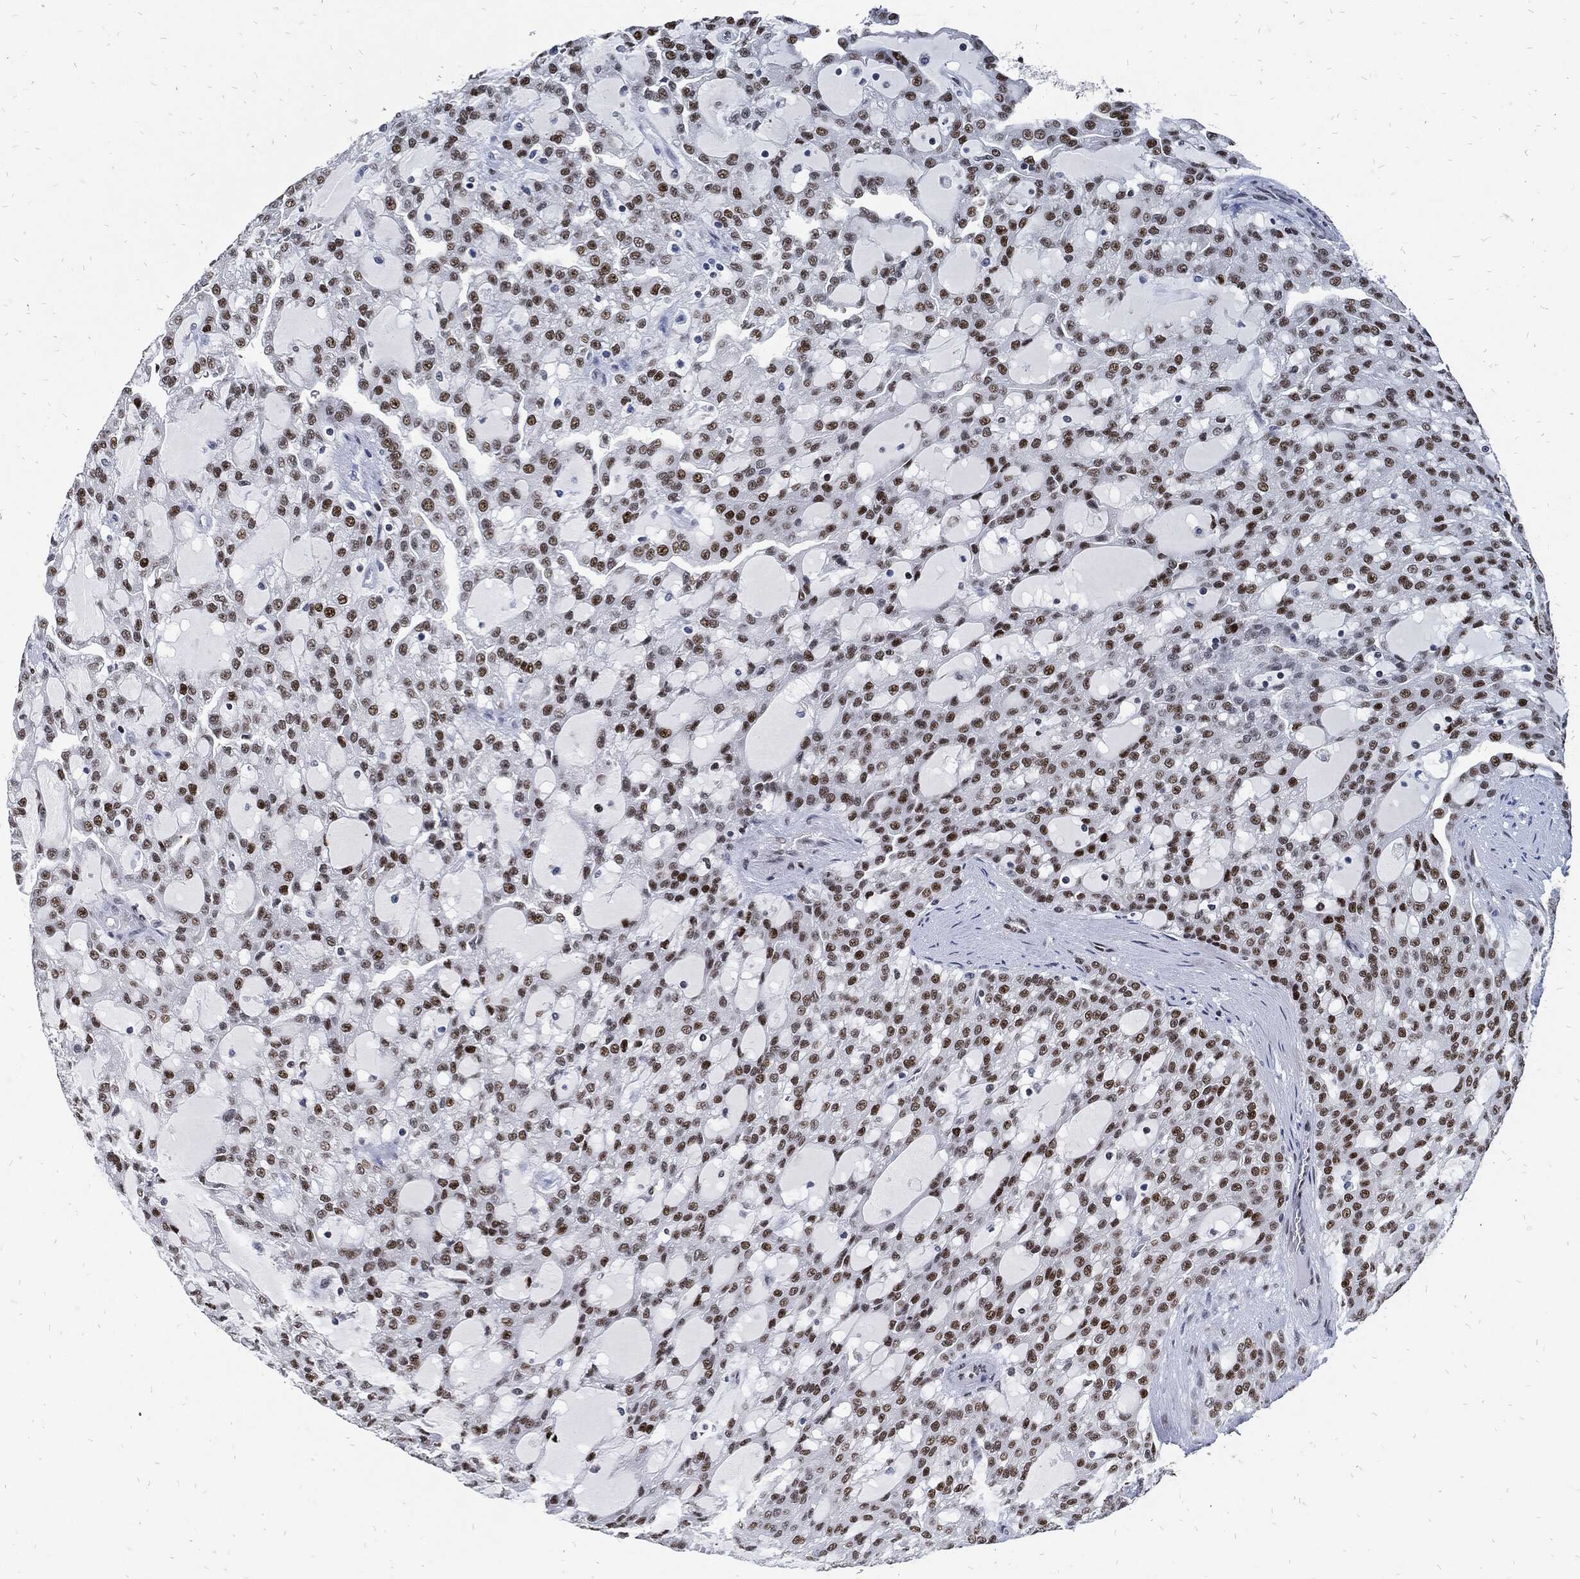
{"staining": {"intensity": "moderate", "quantity": ">75%", "location": "nuclear"}, "tissue": "renal cancer", "cell_type": "Tumor cells", "image_type": "cancer", "snomed": [{"axis": "morphology", "description": "Adenocarcinoma, NOS"}, {"axis": "topography", "description": "Kidney"}], "caption": "Adenocarcinoma (renal) stained with IHC displays moderate nuclear expression in approximately >75% of tumor cells. The staining was performed using DAB, with brown indicating positive protein expression. Nuclei are stained blue with hematoxylin.", "gene": "JUN", "patient": {"sex": "male", "age": 63}}